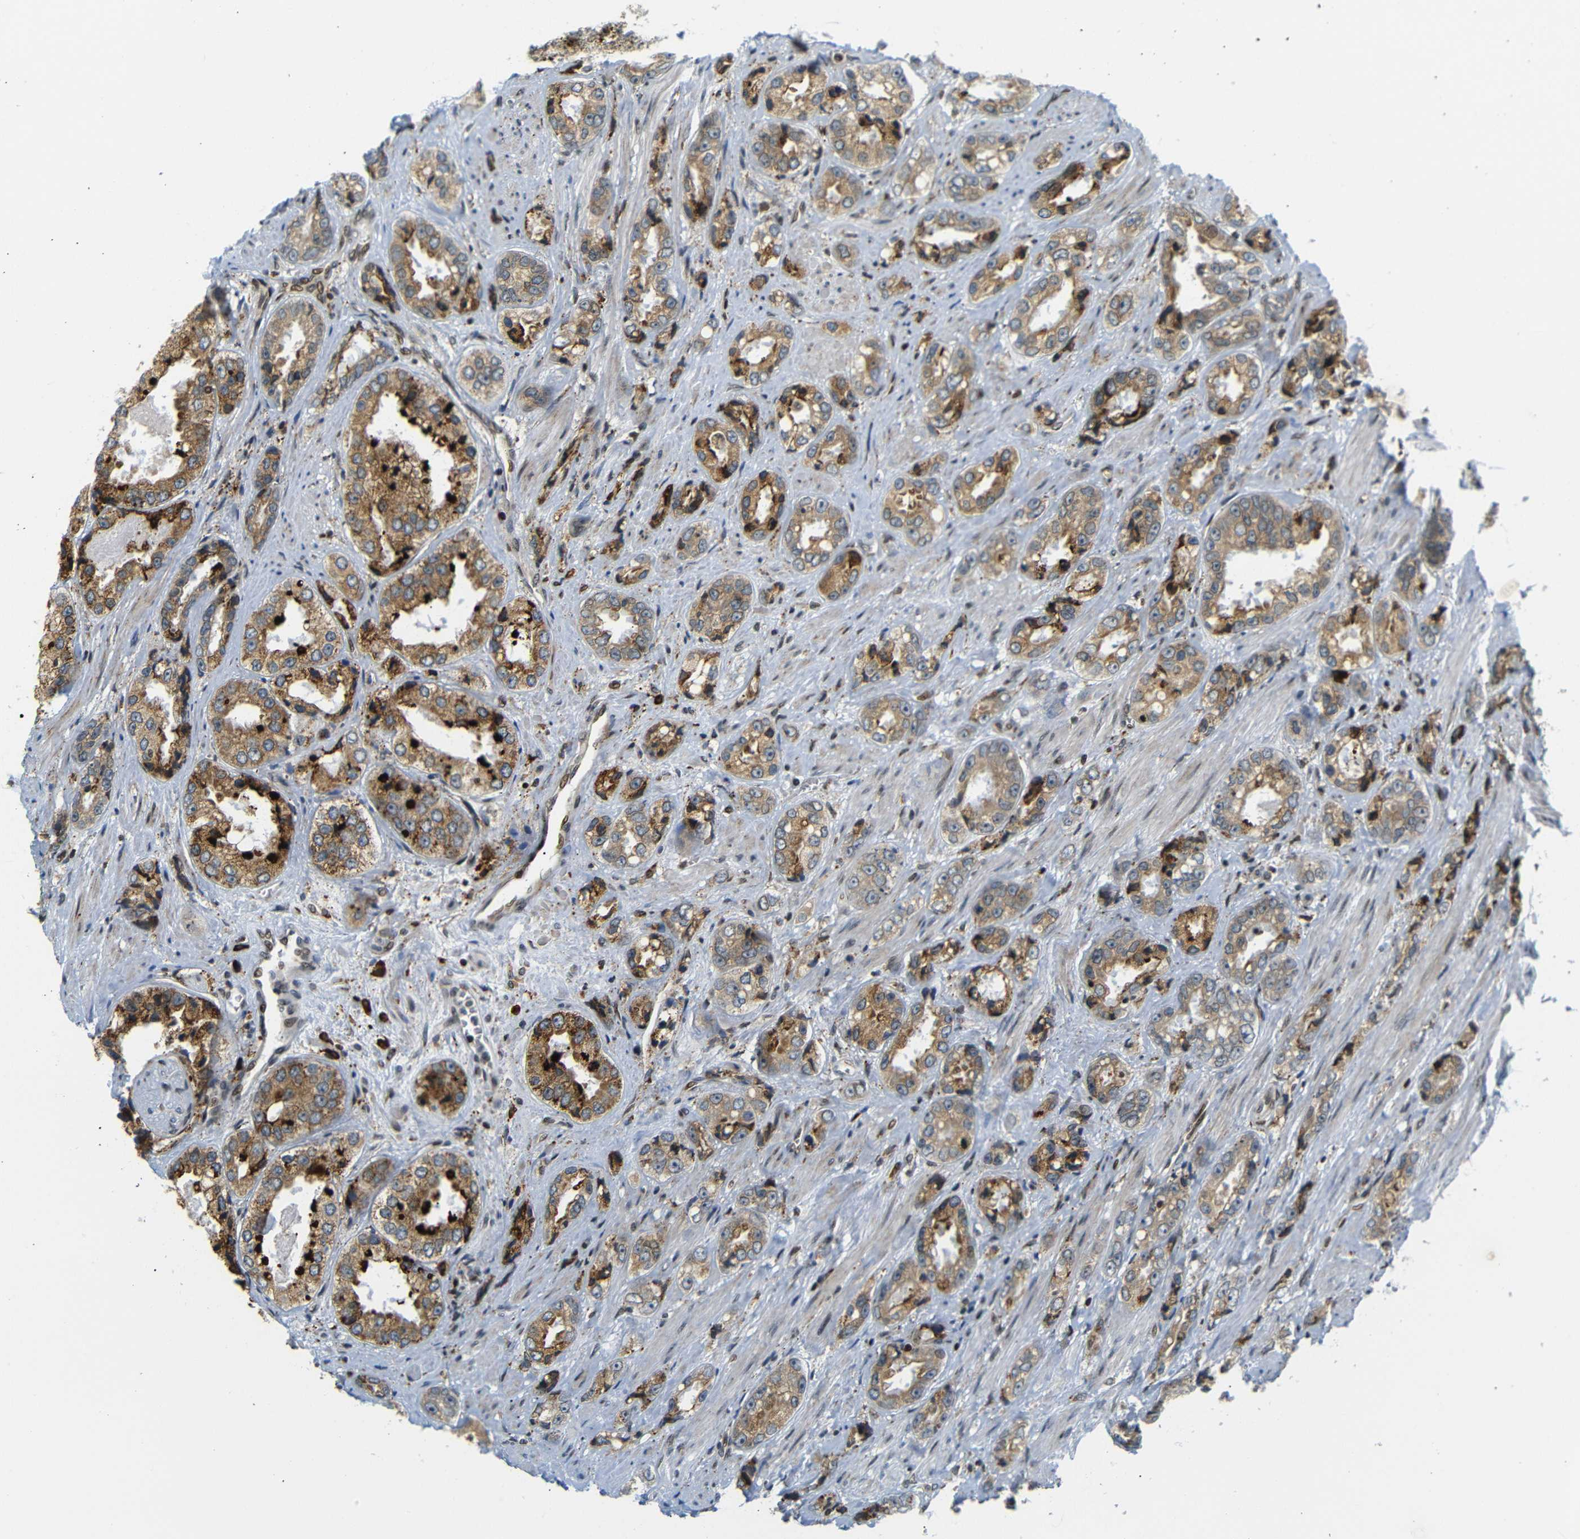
{"staining": {"intensity": "moderate", "quantity": ">75%", "location": "cytoplasmic/membranous"}, "tissue": "prostate cancer", "cell_type": "Tumor cells", "image_type": "cancer", "snomed": [{"axis": "morphology", "description": "Adenocarcinoma, High grade"}, {"axis": "topography", "description": "Prostate"}], "caption": "About >75% of tumor cells in prostate high-grade adenocarcinoma demonstrate moderate cytoplasmic/membranous protein positivity as visualized by brown immunohistochemical staining.", "gene": "SPCS2", "patient": {"sex": "male", "age": 61}}